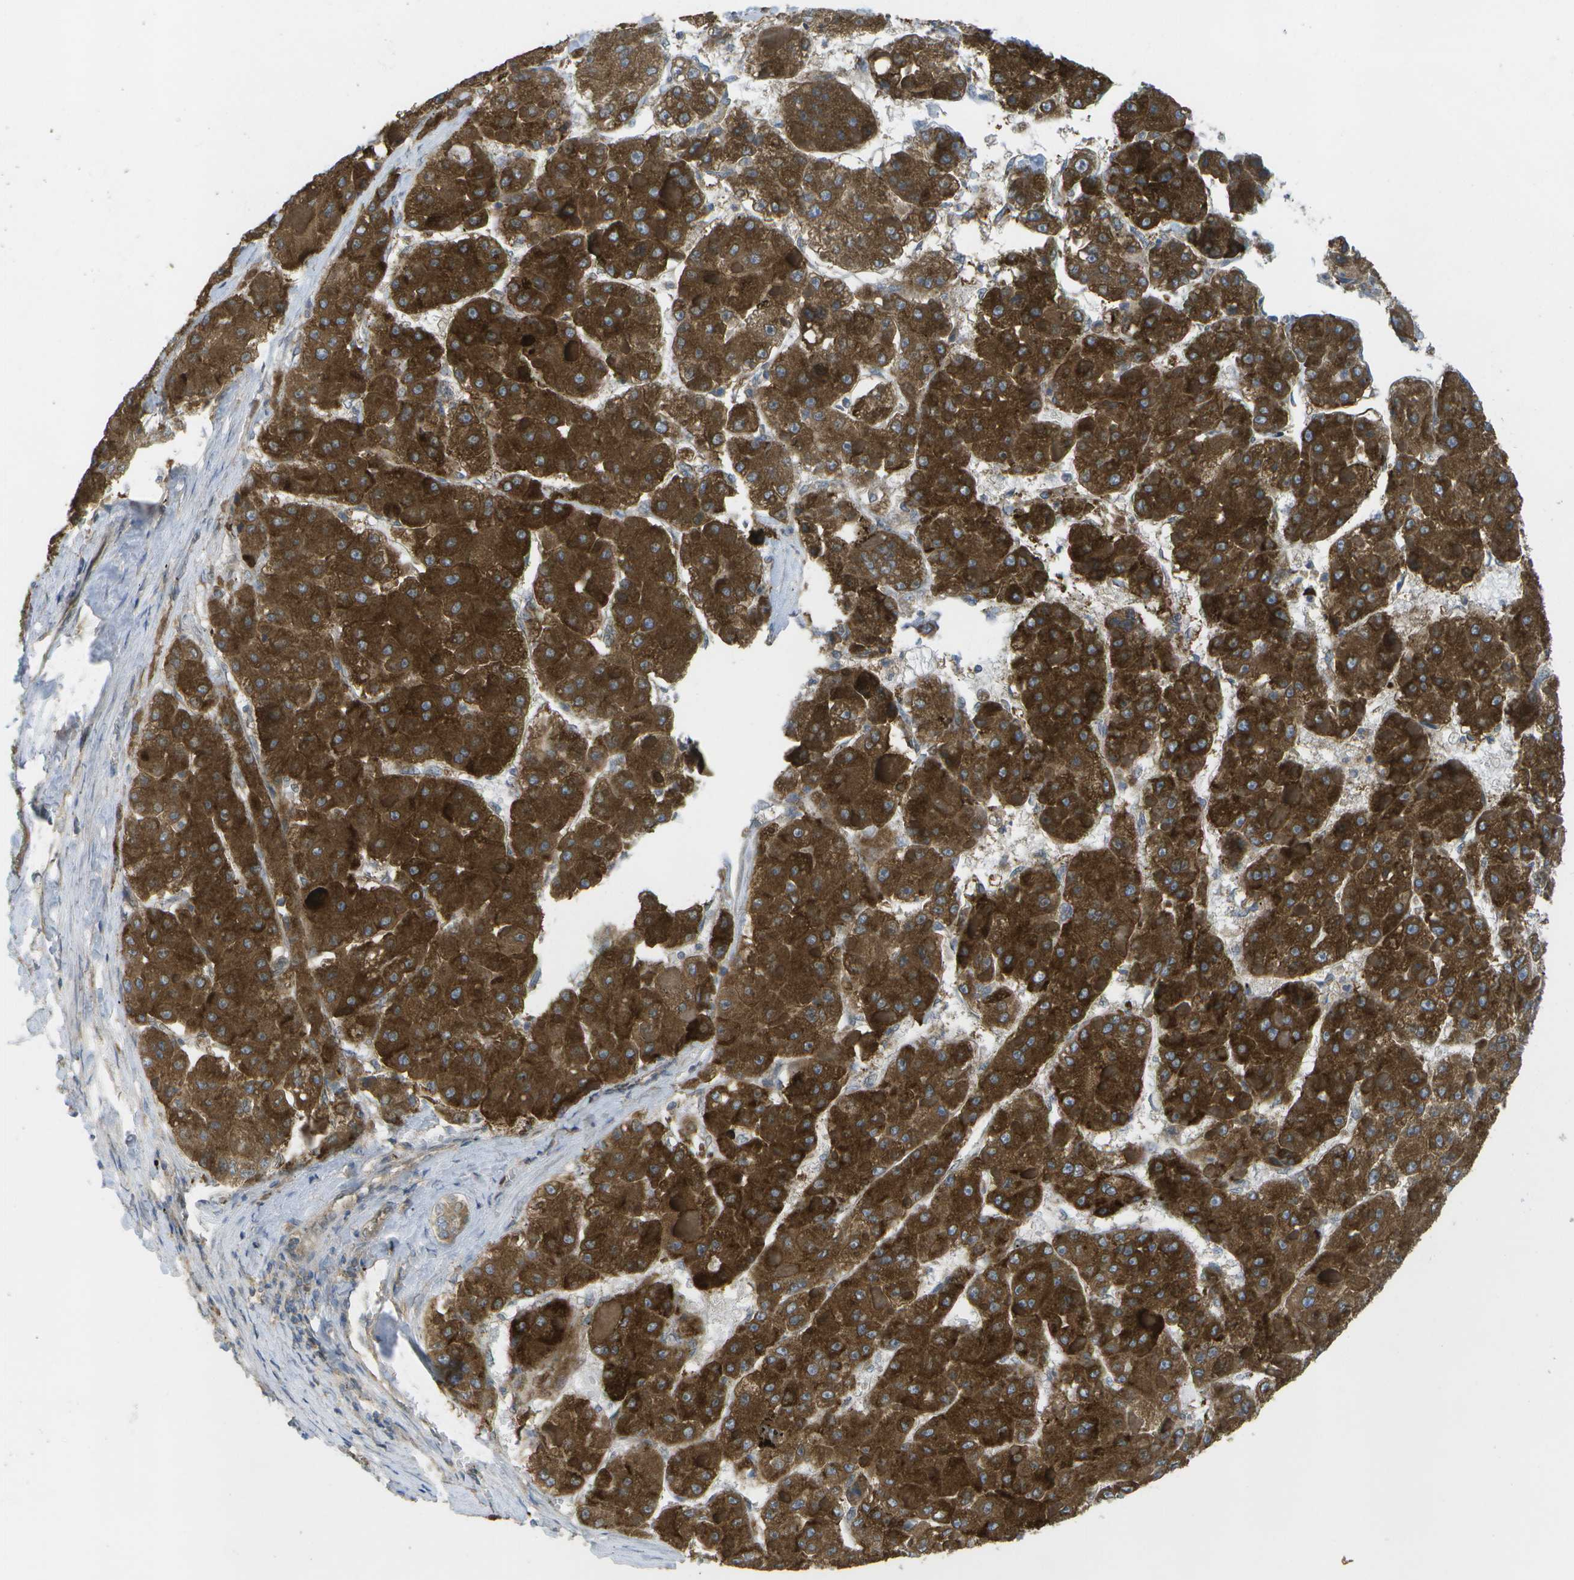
{"staining": {"intensity": "strong", "quantity": ">75%", "location": "cytoplasmic/membranous"}, "tissue": "liver cancer", "cell_type": "Tumor cells", "image_type": "cancer", "snomed": [{"axis": "morphology", "description": "Carcinoma, Hepatocellular, NOS"}, {"axis": "topography", "description": "Liver"}], "caption": "Liver cancer stained with DAB (3,3'-diaminobenzidine) immunohistochemistry reveals high levels of strong cytoplasmic/membranous staining in about >75% of tumor cells.", "gene": "DPM3", "patient": {"sex": "female", "age": 73}}